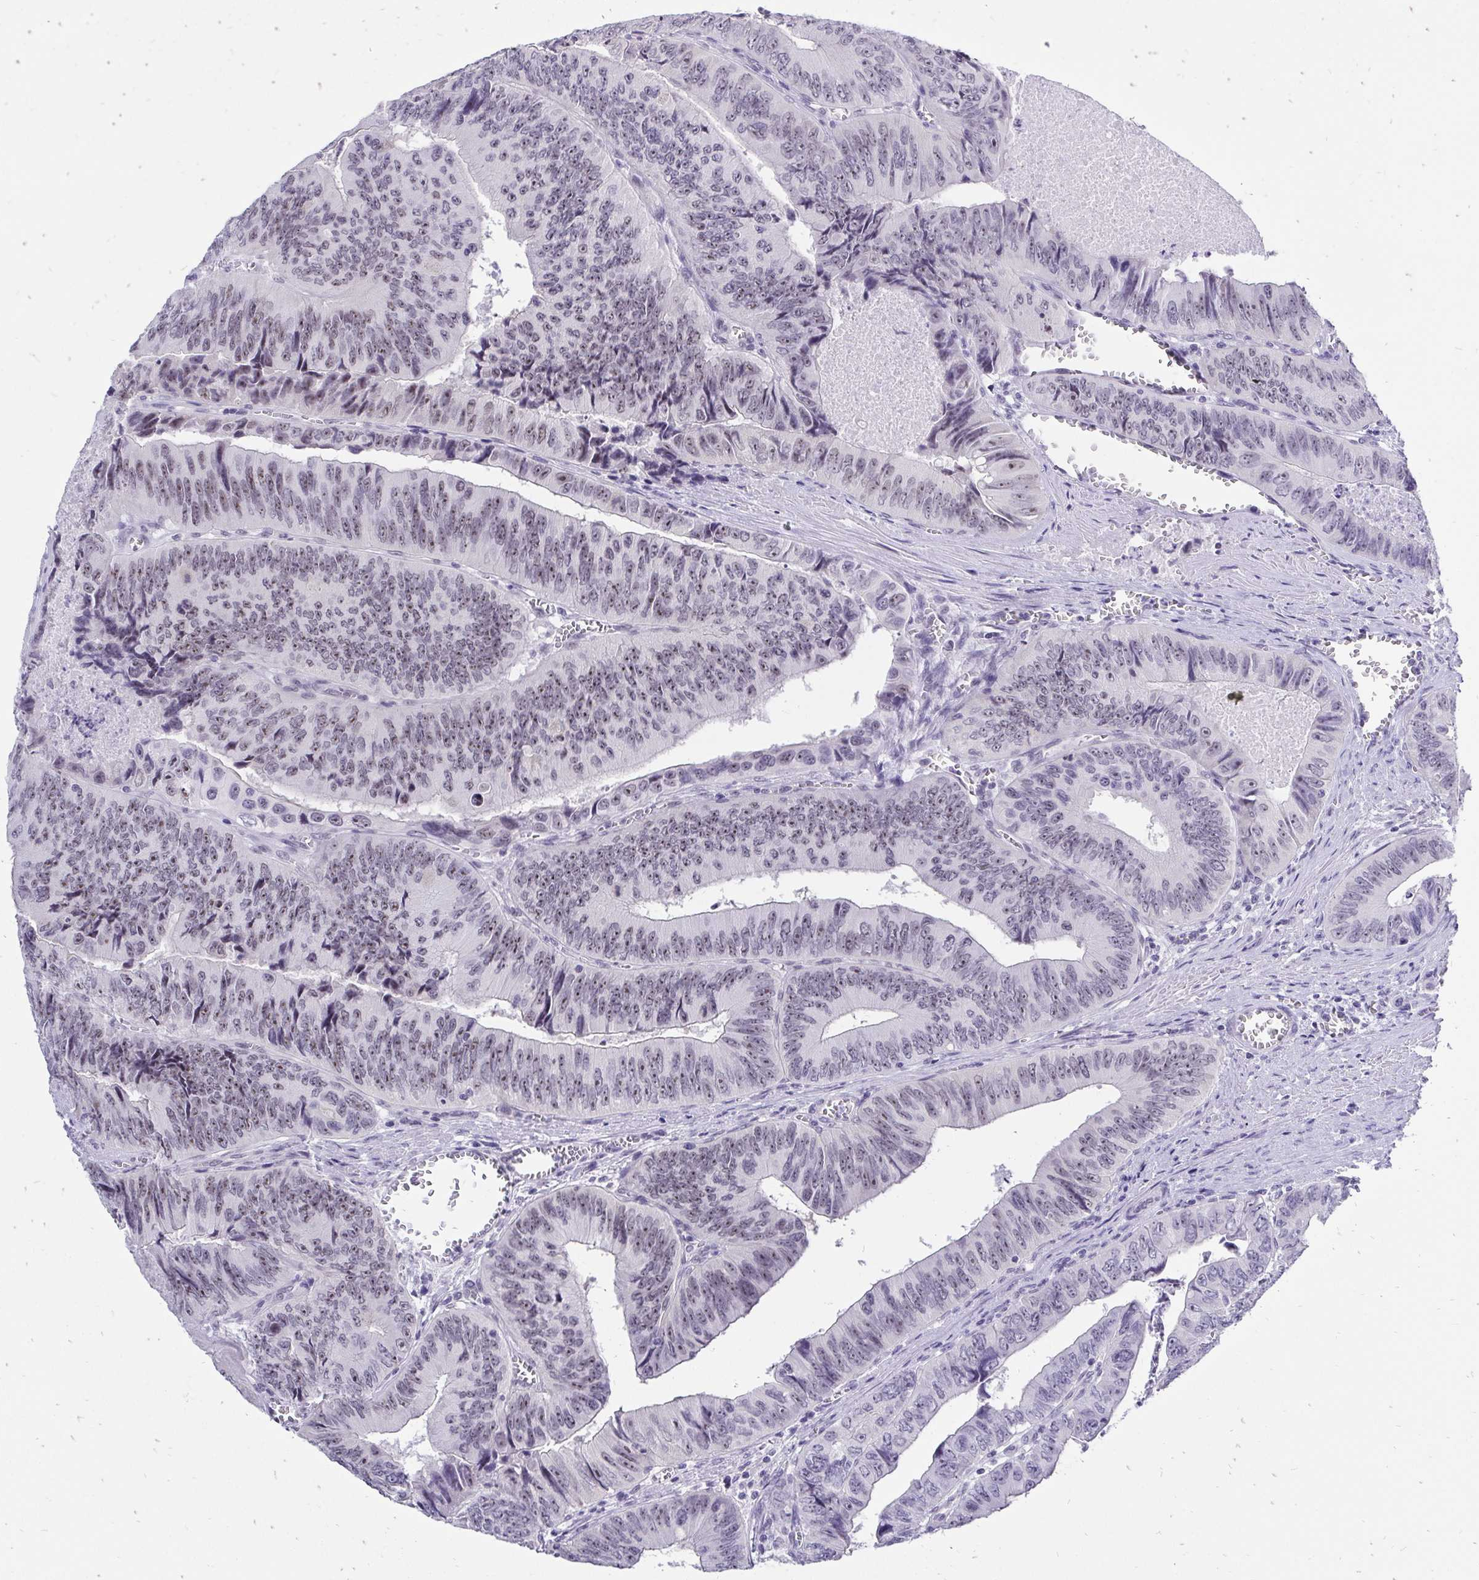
{"staining": {"intensity": "weak", "quantity": "25%-75%", "location": "nuclear"}, "tissue": "colorectal cancer", "cell_type": "Tumor cells", "image_type": "cancer", "snomed": [{"axis": "morphology", "description": "Adenocarcinoma, NOS"}, {"axis": "topography", "description": "Colon"}], "caption": "Colorectal adenocarcinoma was stained to show a protein in brown. There is low levels of weak nuclear positivity in about 25%-75% of tumor cells.", "gene": "ZNF860", "patient": {"sex": "female", "age": 84}}